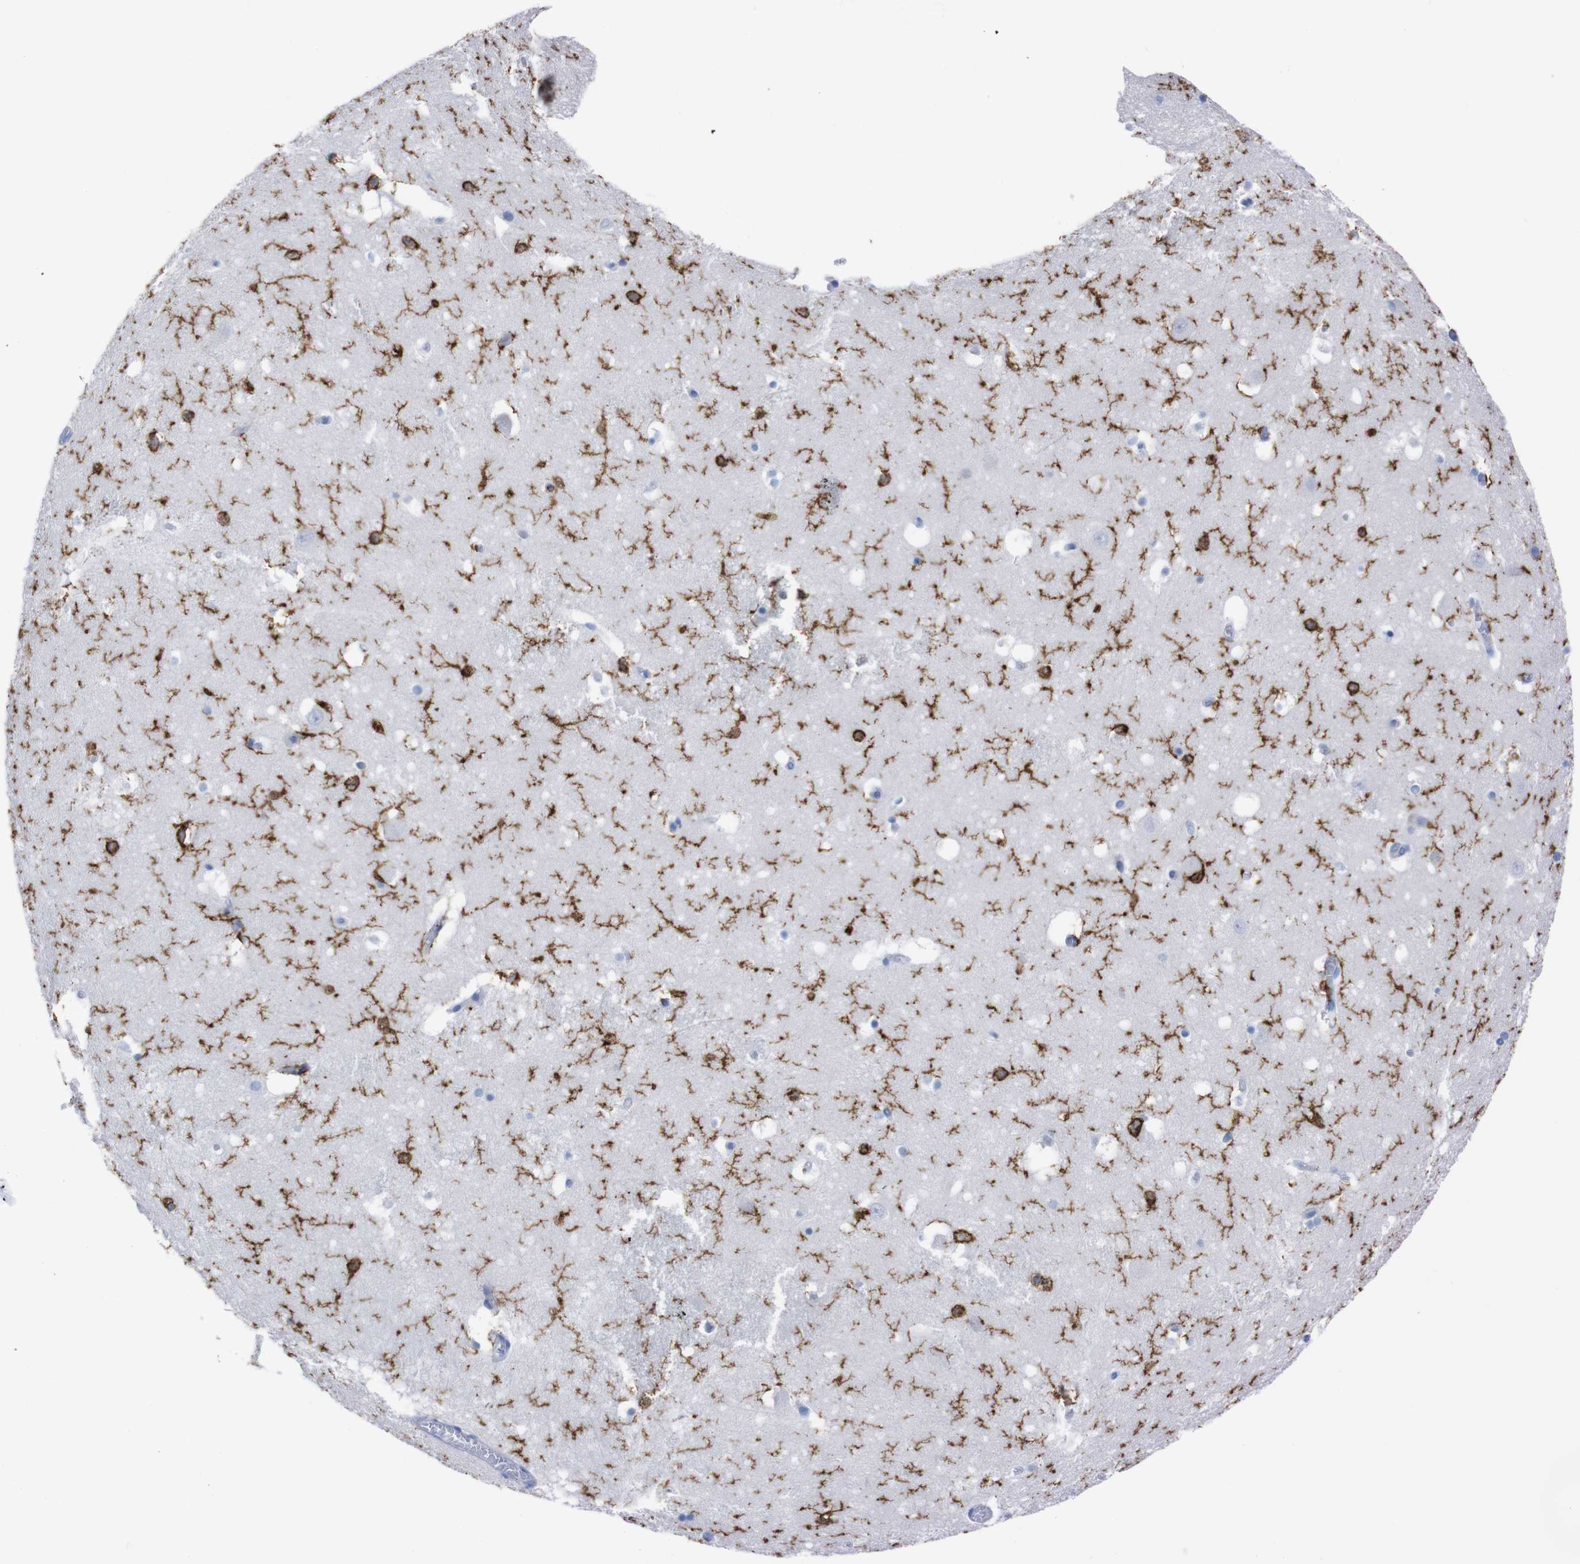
{"staining": {"intensity": "strong", "quantity": "<25%", "location": "cytoplasmic/membranous,nuclear"}, "tissue": "hippocampus", "cell_type": "Glial cells", "image_type": "normal", "snomed": [{"axis": "morphology", "description": "Normal tissue, NOS"}, {"axis": "topography", "description": "Hippocampus"}], "caption": "Benign hippocampus shows strong cytoplasmic/membranous,nuclear expression in about <25% of glial cells, visualized by immunohistochemistry.", "gene": "P2RY12", "patient": {"sex": "male", "age": 45}}